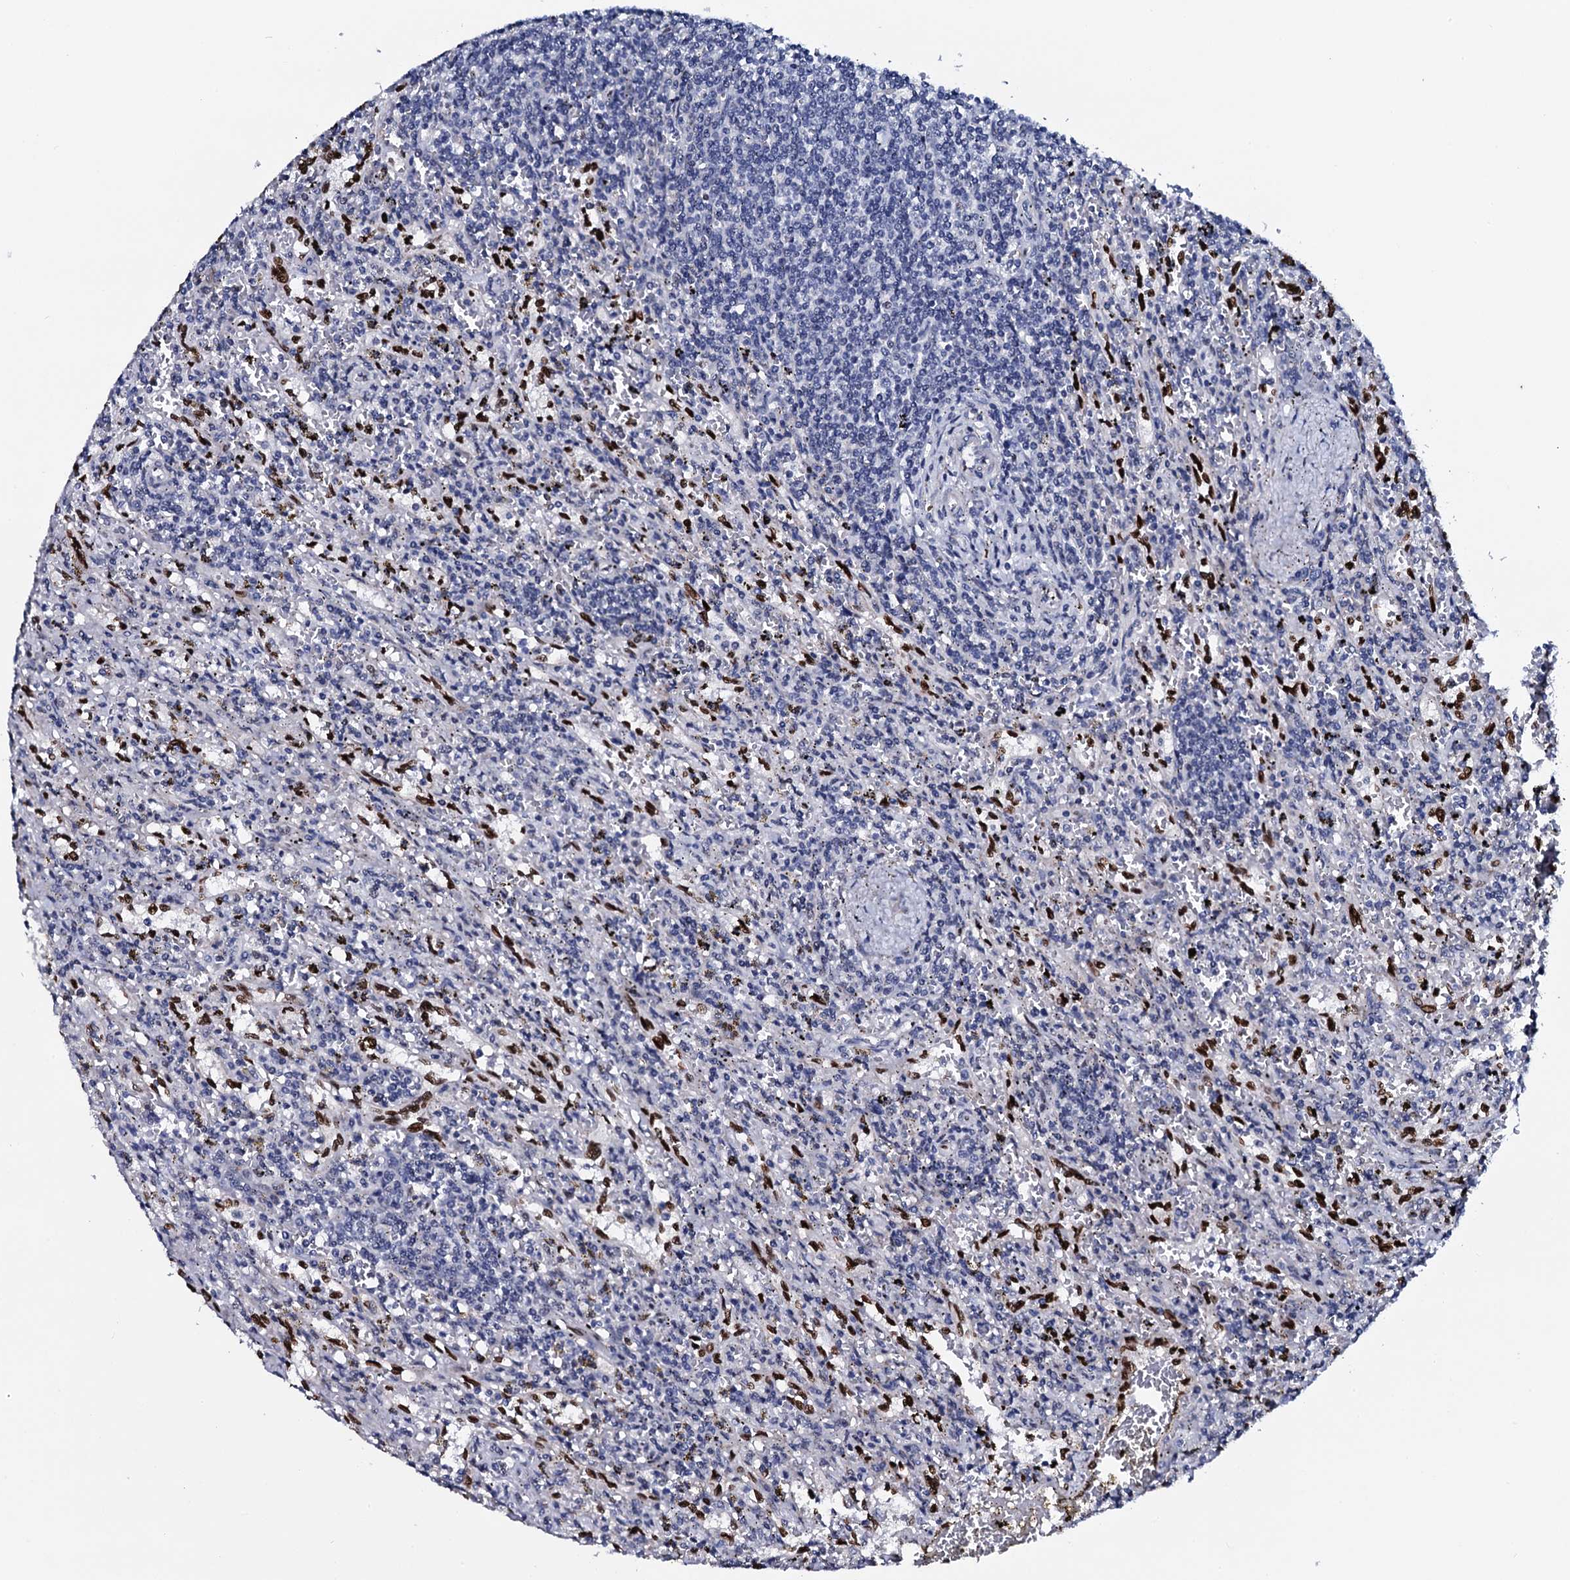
{"staining": {"intensity": "negative", "quantity": "none", "location": "none"}, "tissue": "lymphoma", "cell_type": "Tumor cells", "image_type": "cancer", "snomed": [{"axis": "morphology", "description": "Malignant lymphoma, non-Hodgkin's type, Low grade"}, {"axis": "topography", "description": "Spleen"}], "caption": "Immunohistochemical staining of lymphoma reveals no significant positivity in tumor cells. Brightfield microscopy of IHC stained with DAB (brown) and hematoxylin (blue), captured at high magnification.", "gene": "NPM2", "patient": {"sex": "male", "age": 76}}